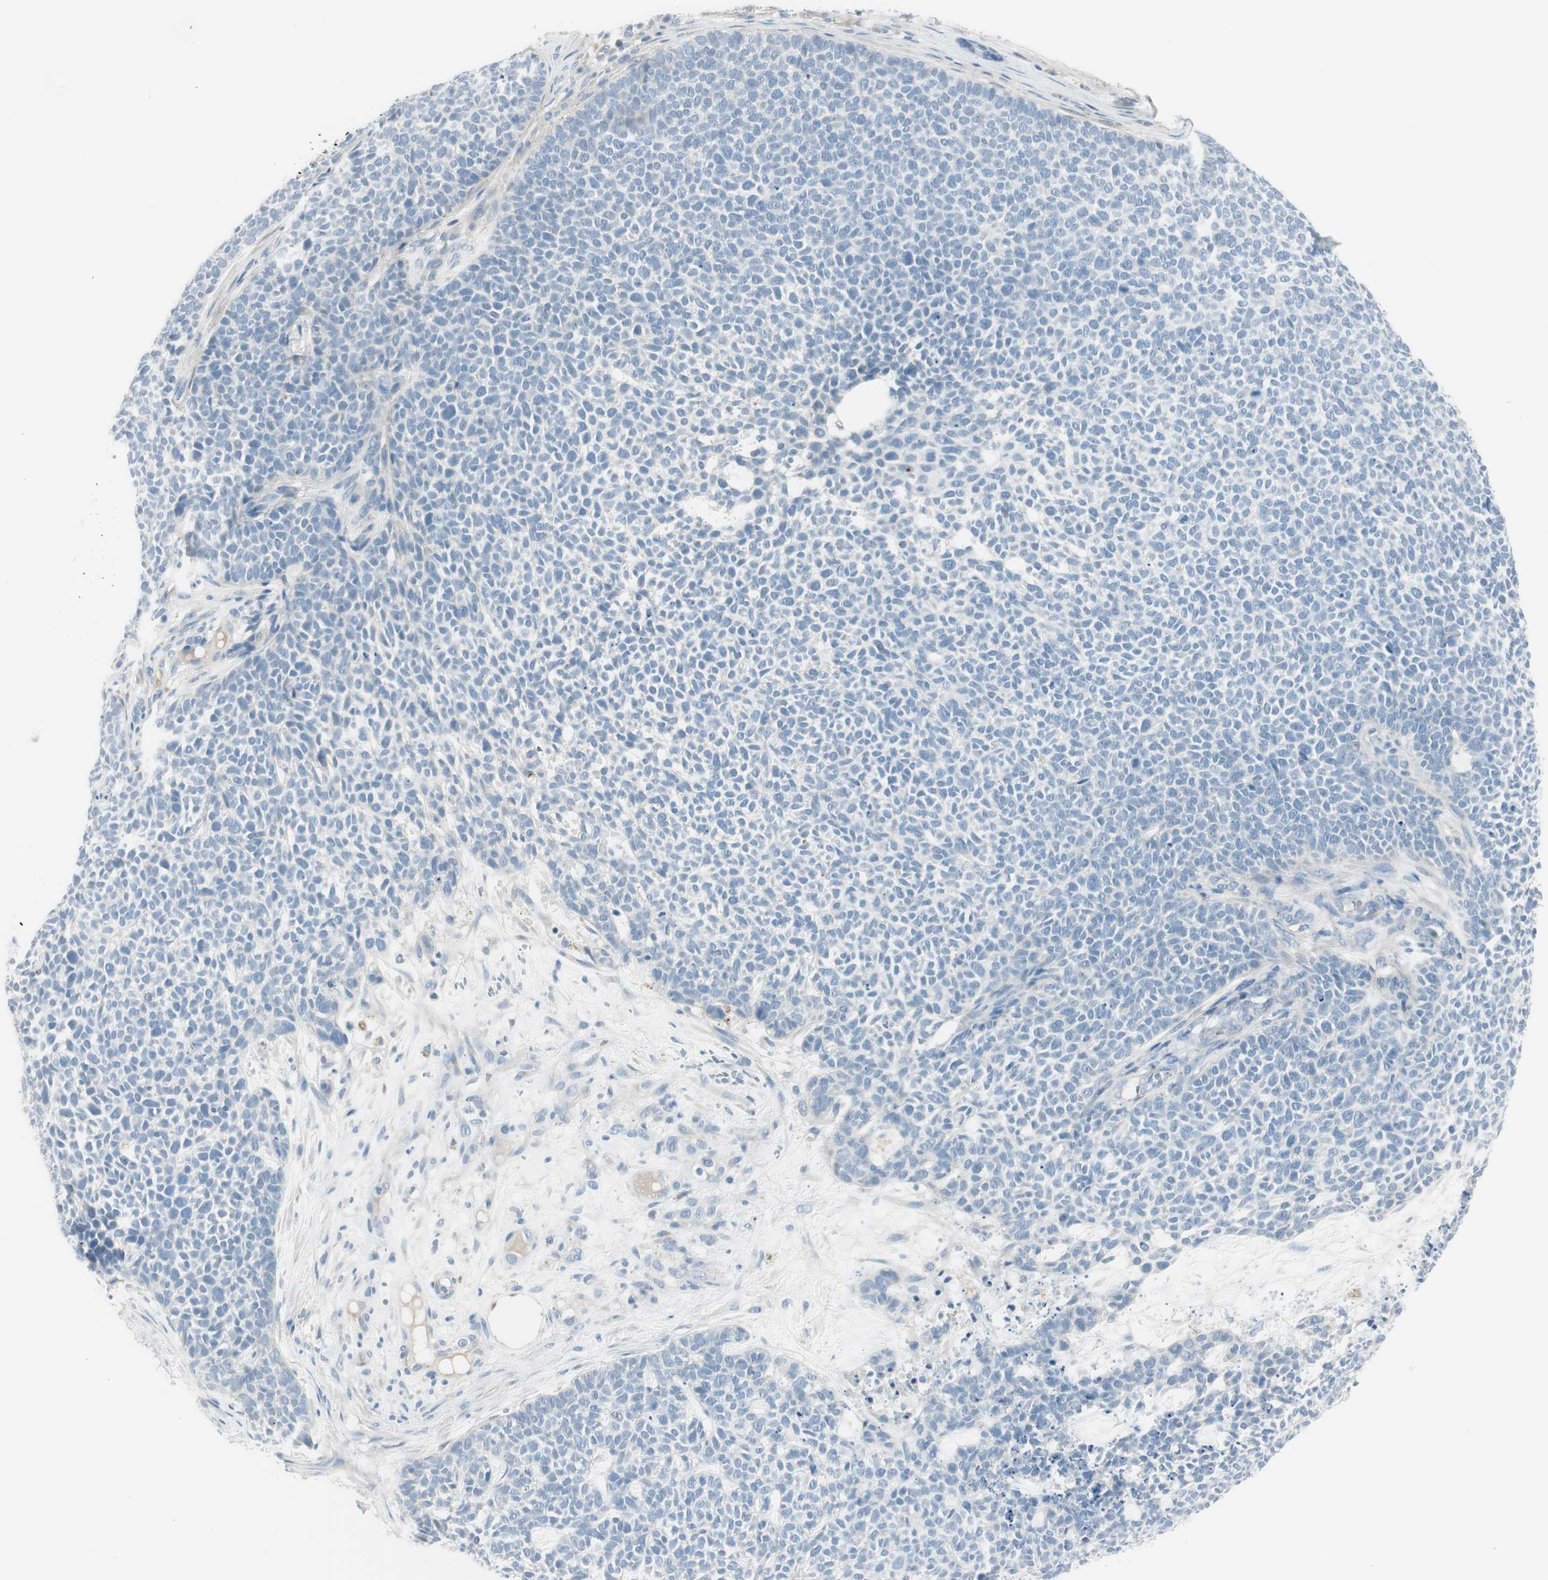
{"staining": {"intensity": "negative", "quantity": "none", "location": "none"}, "tissue": "skin cancer", "cell_type": "Tumor cells", "image_type": "cancer", "snomed": [{"axis": "morphology", "description": "Basal cell carcinoma"}, {"axis": "topography", "description": "Skin"}], "caption": "Immunohistochemistry (IHC) histopathology image of neoplastic tissue: human skin cancer stained with DAB (3,3'-diaminobenzidine) displays no significant protein staining in tumor cells.", "gene": "CACNA2D1", "patient": {"sex": "female", "age": 84}}